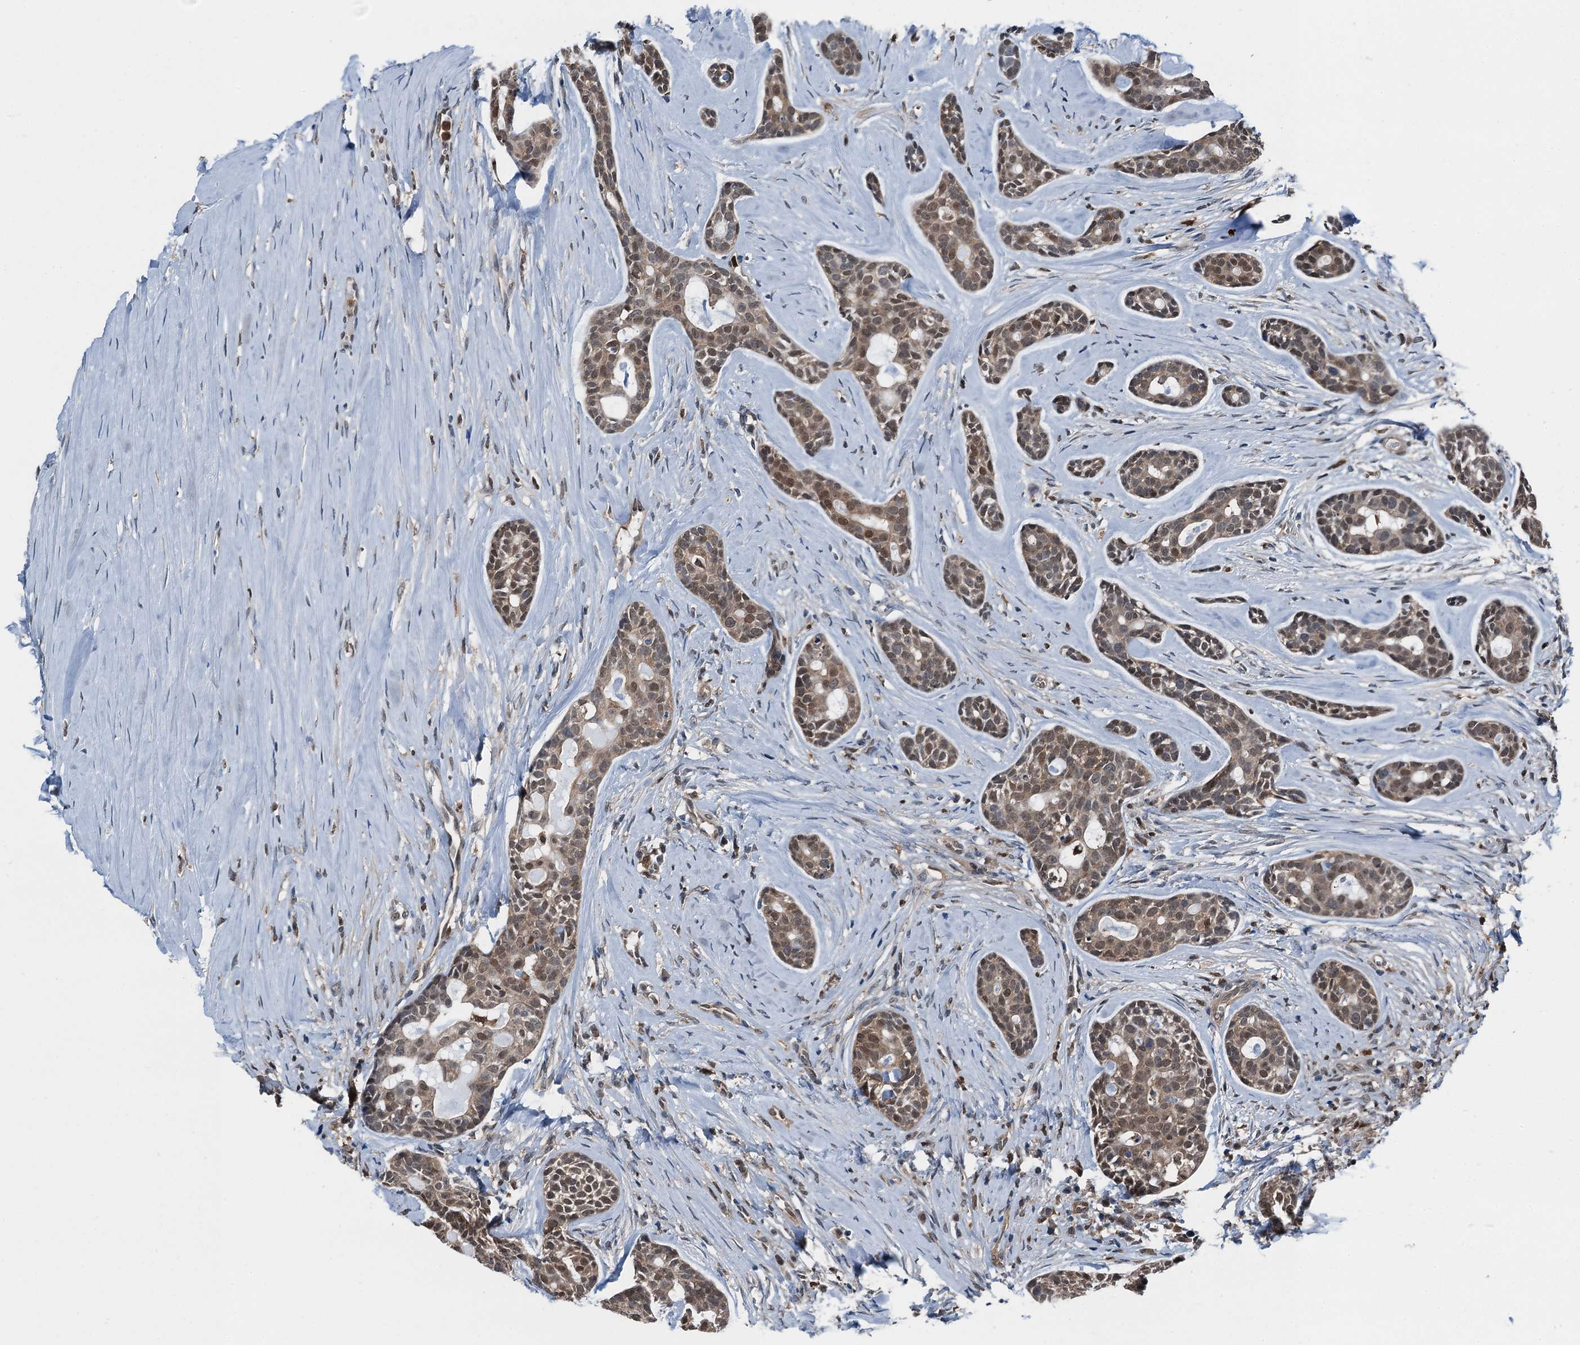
{"staining": {"intensity": "moderate", "quantity": "<25%", "location": "cytoplasmic/membranous,nuclear"}, "tissue": "head and neck cancer", "cell_type": "Tumor cells", "image_type": "cancer", "snomed": [{"axis": "morphology", "description": "Adenocarcinoma, NOS"}, {"axis": "topography", "description": "Subcutis"}, {"axis": "topography", "description": "Head-Neck"}], "caption": "Immunohistochemical staining of head and neck adenocarcinoma displays low levels of moderate cytoplasmic/membranous and nuclear protein positivity in approximately <25% of tumor cells. The protein of interest is stained brown, and the nuclei are stained in blue (DAB (3,3'-diaminobenzidine) IHC with brightfield microscopy, high magnification).", "gene": "RNH1", "patient": {"sex": "female", "age": 73}}